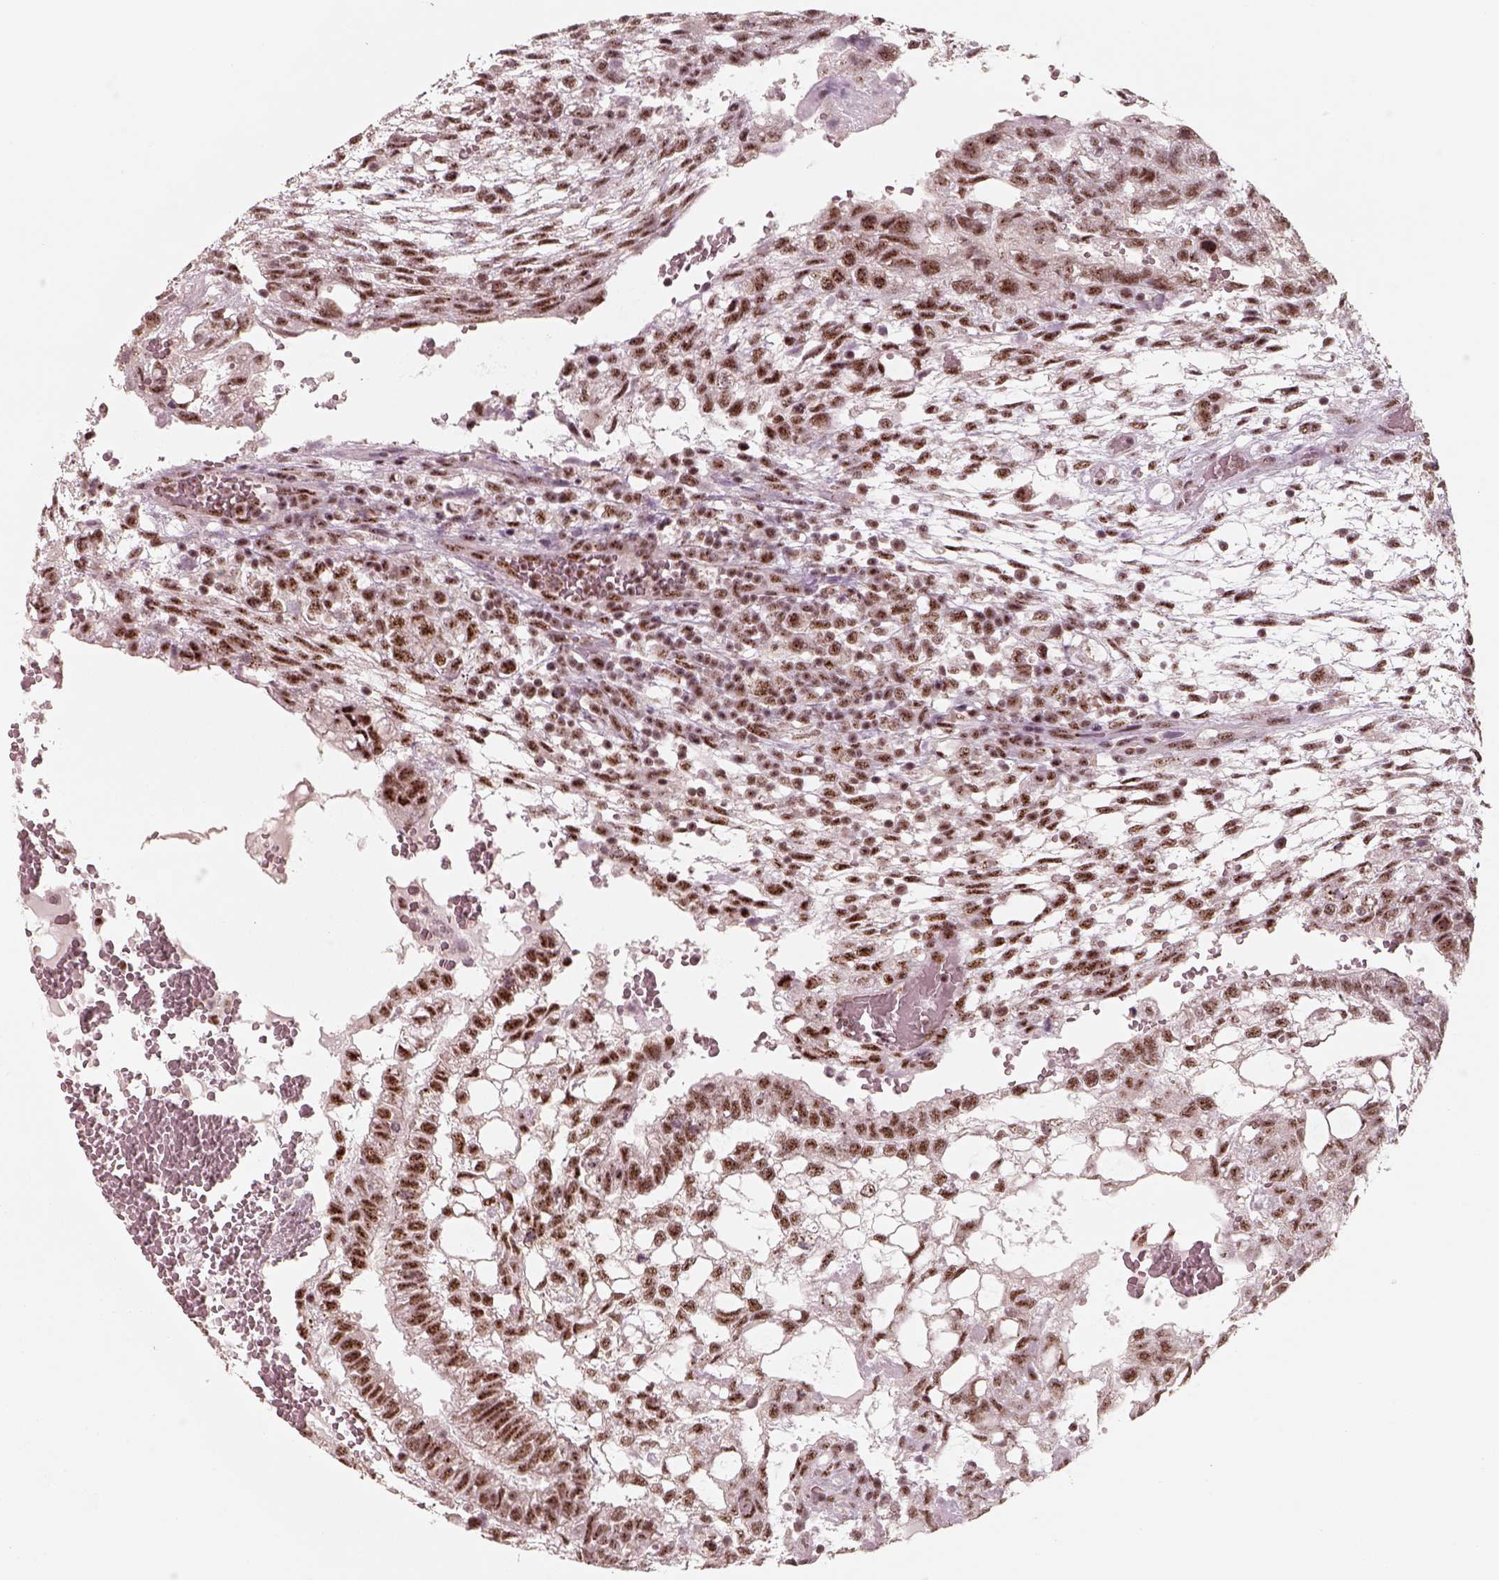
{"staining": {"intensity": "strong", "quantity": ">75%", "location": "nuclear"}, "tissue": "testis cancer", "cell_type": "Tumor cells", "image_type": "cancer", "snomed": [{"axis": "morphology", "description": "Carcinoma, Embryonal, NOS"}, {"axis": "topography", "description": "Testis"}], "caption": "Strong nuclear positivity for a protein is present in about >75% of tumor cells of testis cancer (embryonal carcinoma) using immunohistochemistry.", "gene": "ATXN7L3", "patient": {"sex": "male", "age": 32}}